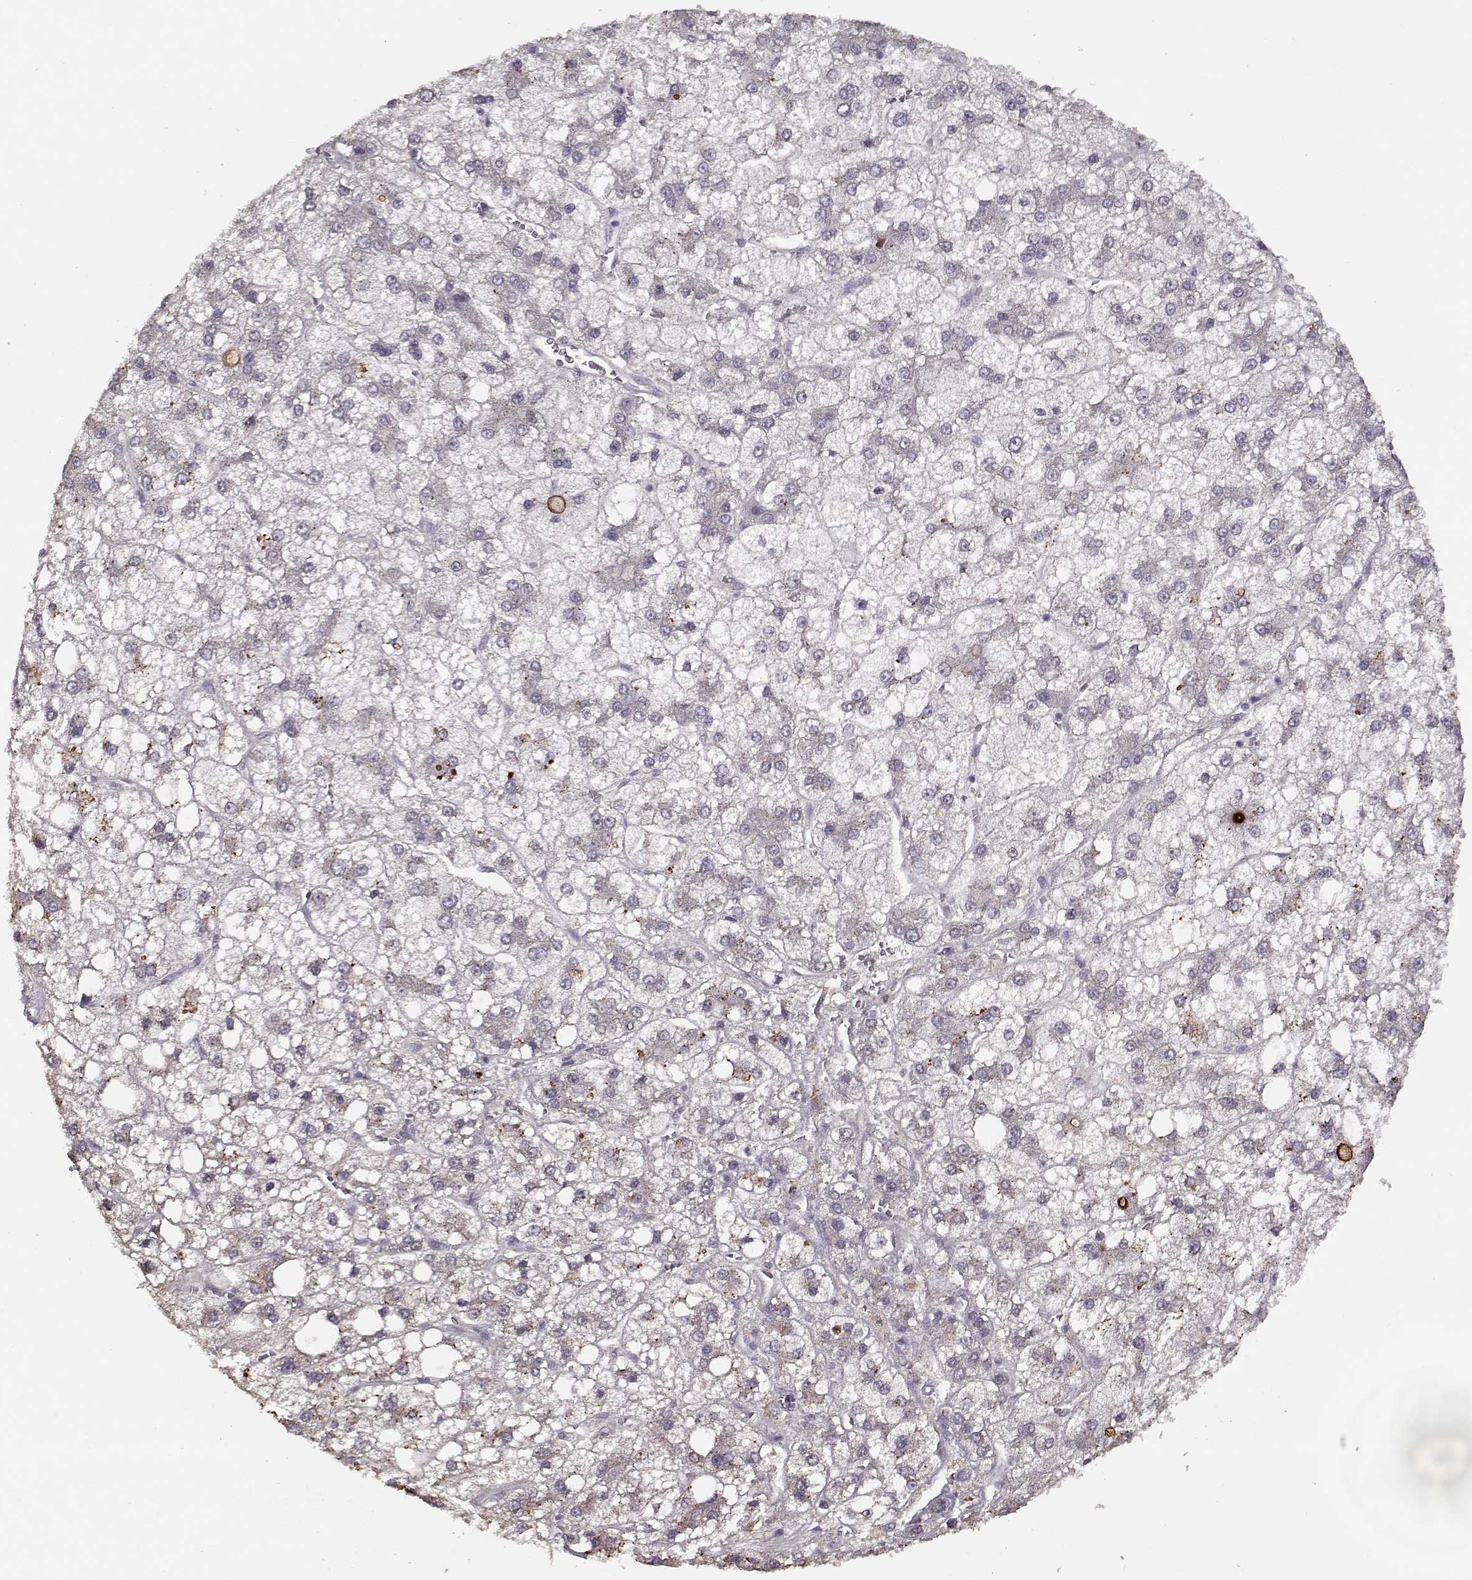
{"staining": {"intensity": "negative", "quantity": "none", "location": "none"}, "tissue": "liver cancer", "cell_type": "Tumor cells", "image_type": "cancer", "snomed": [{"axis": "morphology", "description": "Carcinoma, Hepatocellular, NOS"}, {"axis": "topography", "description": "Liver"}], "caption": "Immunohistochemical staining of liver hepatocellular carcinoma shows no significant positivity in tumor cells.", "gene": "LAMA2", "patient": {"sex": "male", "age": 73}}